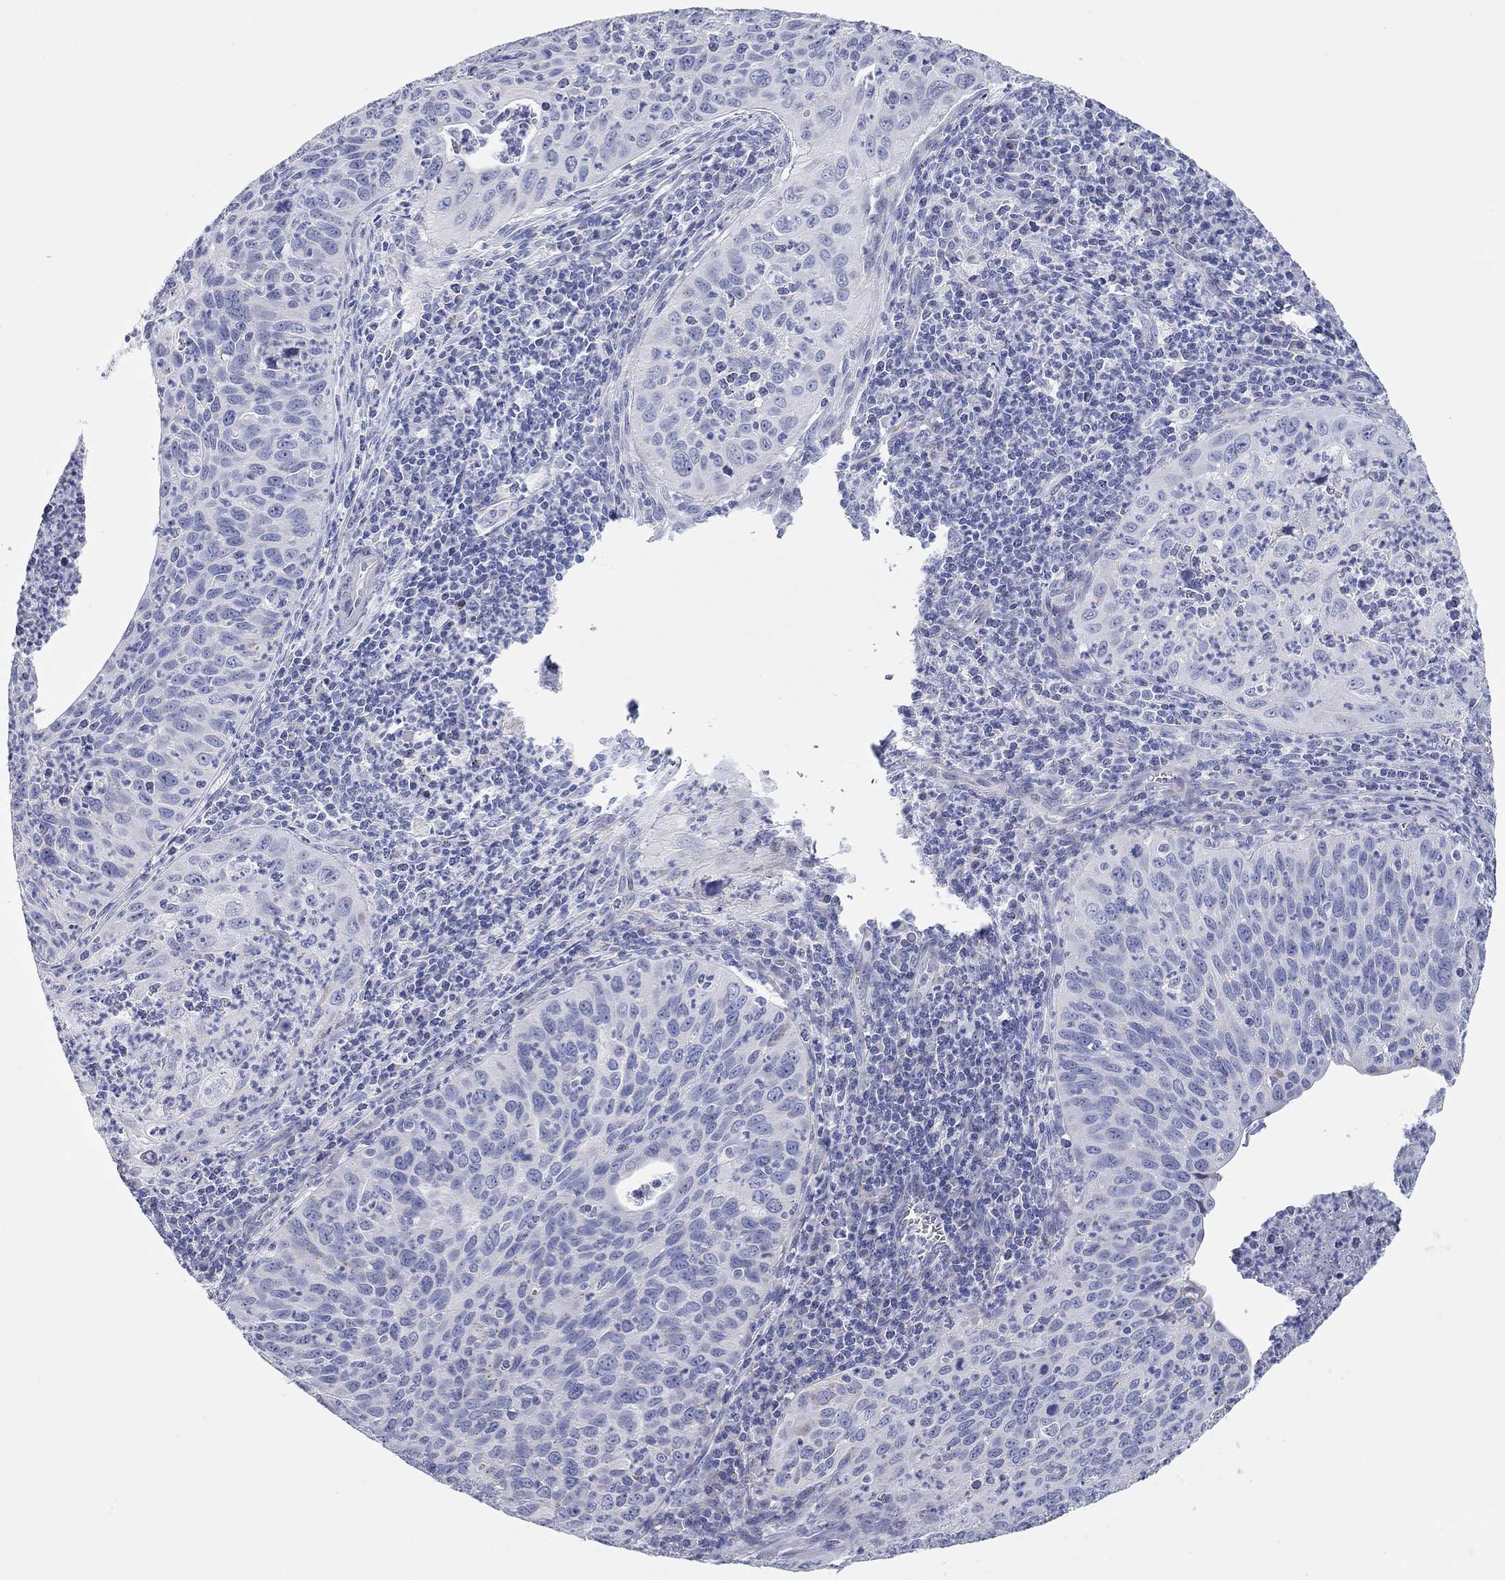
{"staining": {"intensity": "negative", "quantity": "none", "location": "none"}, "tissue": "cervical cancer", "cell_type": "Tumor cells", "image_type": "cancer", "snomed": [{"axis": "morphology", "description": "Squamous cell carcinoma, NOS"}, {"axis": "topography", "description": "Cervix"}], "caption": "IHC of human squamous cell carcinoma (cervical) exhibits no staining in tumor cells.", "gene": "CHI3L2", "patient": {"sex": "female", "age": 26}}